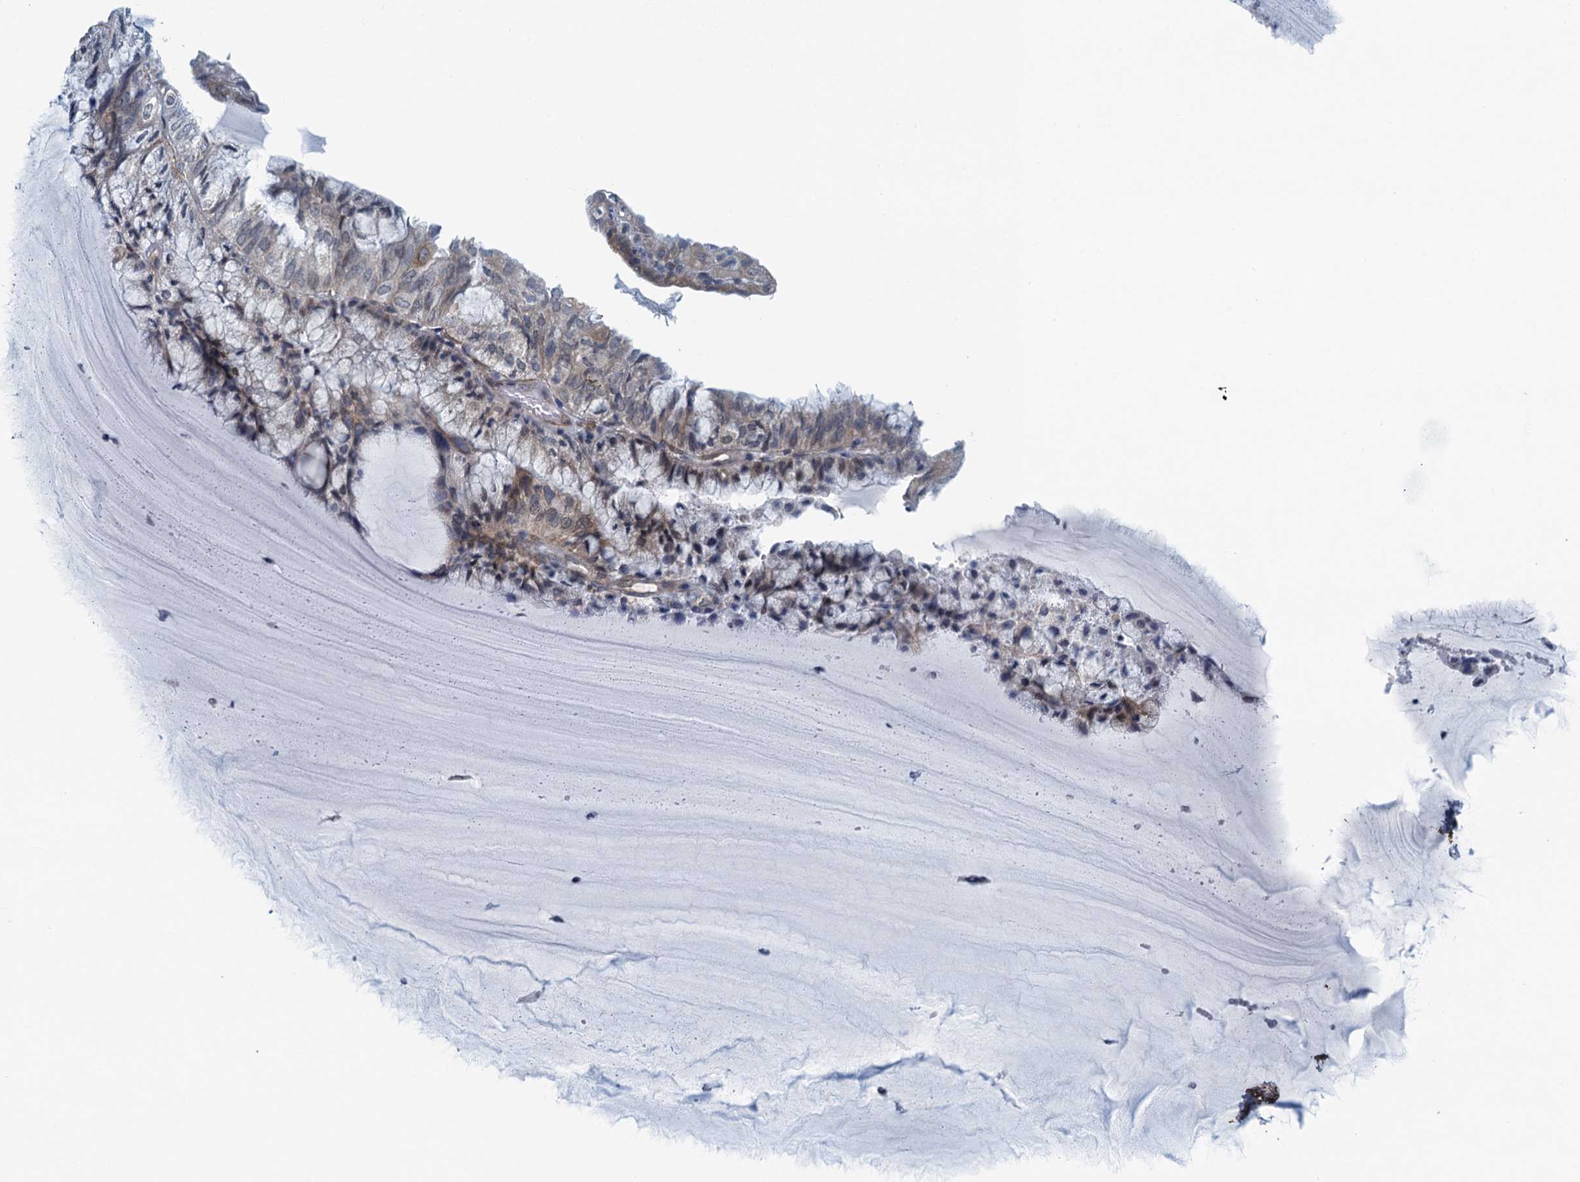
{"staining": {"intensity": "negative", "quantity": "none", "location": "none"}, "tissue": "endometrial cancer", "cell_type": "Tumor cells", "image_type": "cancer", "snomed": [{"axis": "morphology", "description": "Adenocarcinoma, NOS"}, {"axis": "topography", "description": "Endometrium"}], "caption": "A high-resolution photomicrograph shows immunohistochemistry (IHC) staining of endometrial adenocarcinoma, which shows no significant staining in tumor cells.", "gene": "ALG2", "patient": {"sex": "female", "age": 81}}